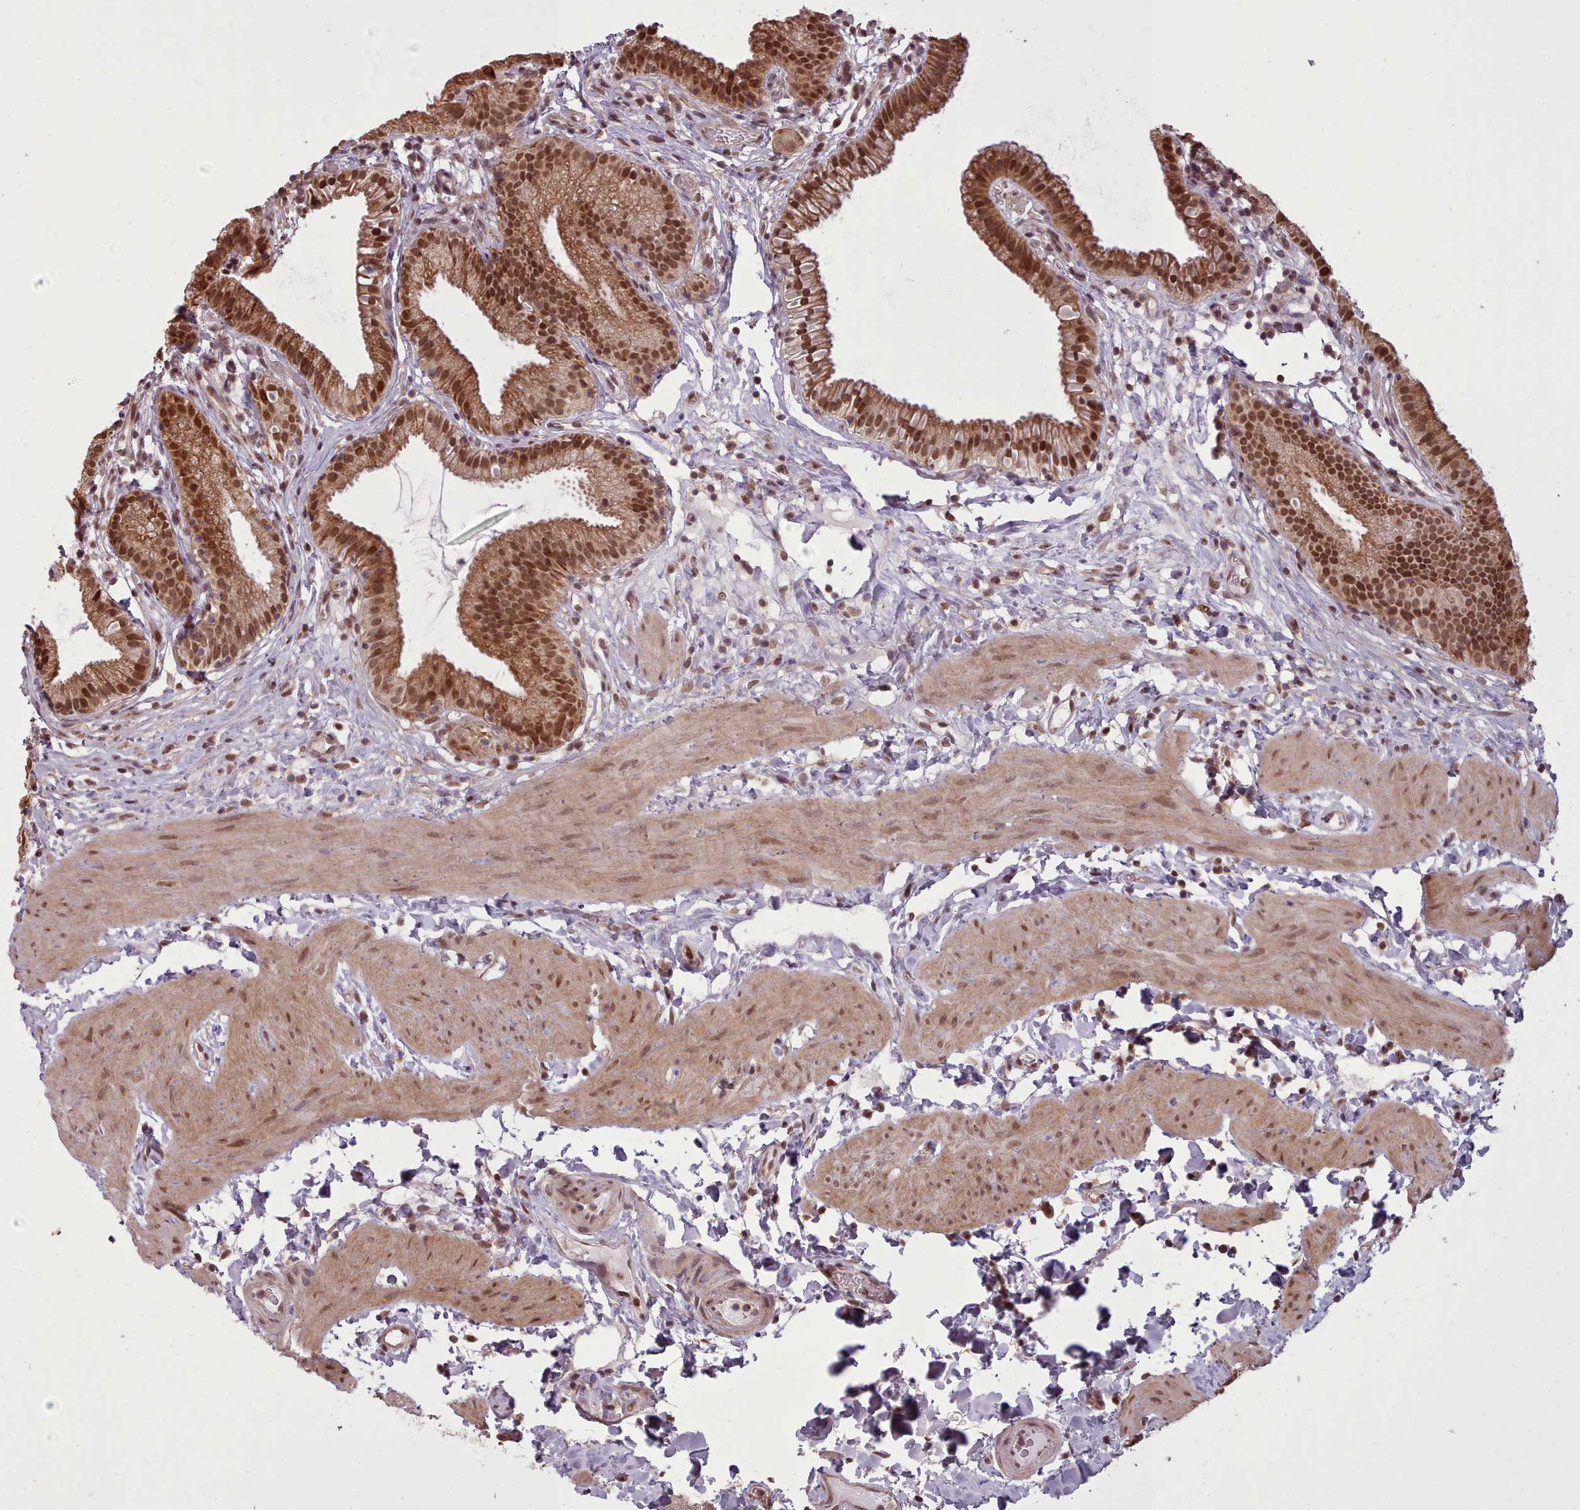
{"staining": {"intensity": "strong", "quantity": ">75%", "location": "cytoplasmic/membranous,nuclear"}, "tissue": "gallbladder", "cell_type": "Glandular cells", "image_type": "normal", "snomed": [{"axis": "morphology", "description": "Normal tissue, NOS"}, {"axis": "topography", "description": "Gallbladder"}], "caption": "Normal gallbladder displays strong cytoplasmic/membranous,nuclear expression in about >75% of glandular cells, visualized by immunohistochemistry.", "gene": "ZMYM4", "patient": {"sex": "female", "age": 46}}